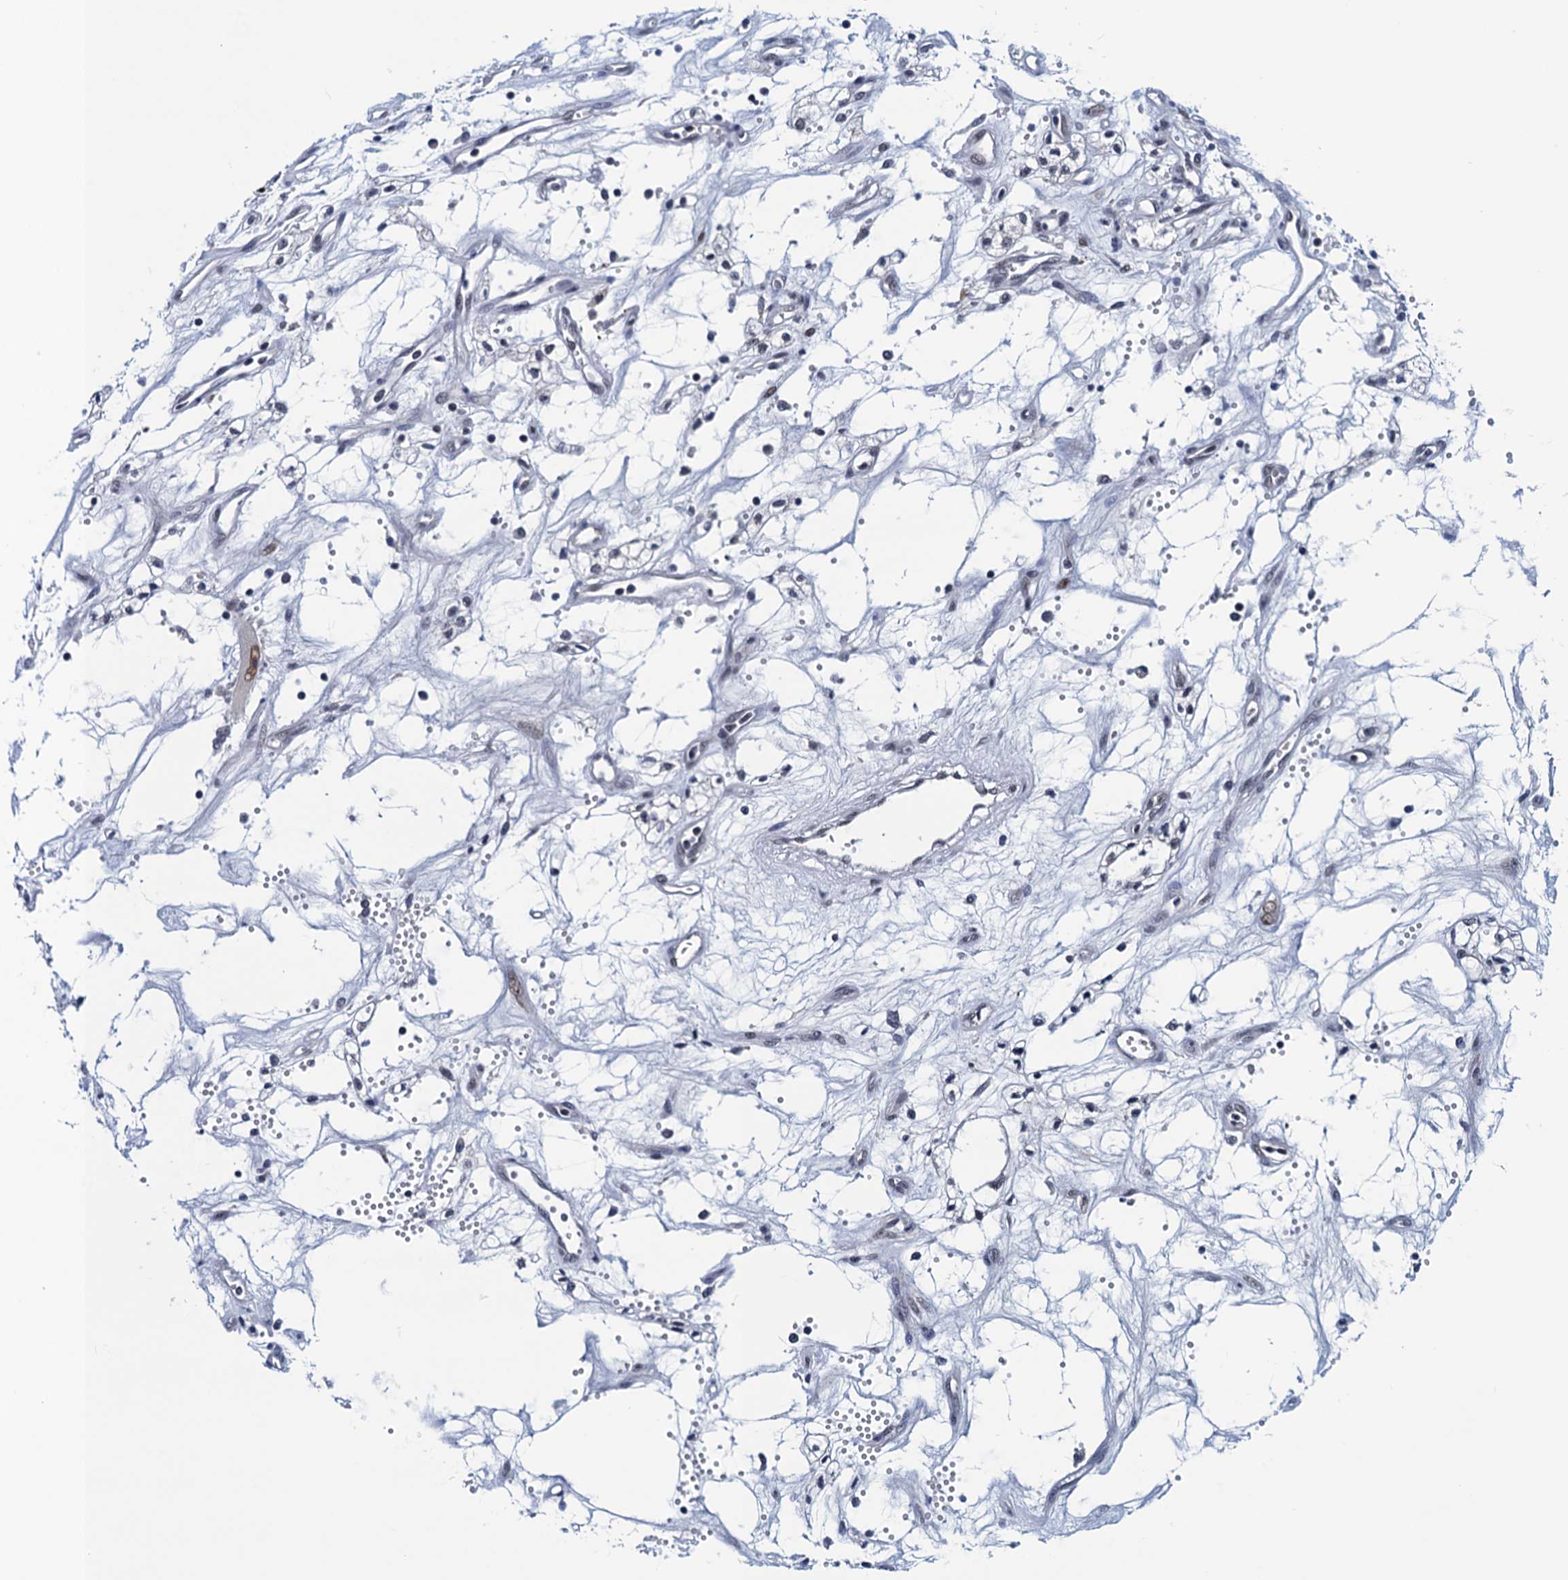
{"staining": {"intensity": "negative", "quantity": "none", "location": "none"}, "tissue": "renal cancer", "cell_type": "Tumor cells", "image_type": "cancer", "snomed": [{"axis": "morphology", "description": "Adenocarcinoma, NOS"}, {"axis": "topography", "description": "Kidney"}], "caption": "The immunohistochemistry photomicrograph has no significant positivity in tumor cells of adenocarcinoma (renal) tissue. The staining is performed using DAB brown chromogen with nuclei counter-stained in using hematoxylin.", "gene": "FNBP4", "patient": {"sex": "male", "age": 59}}